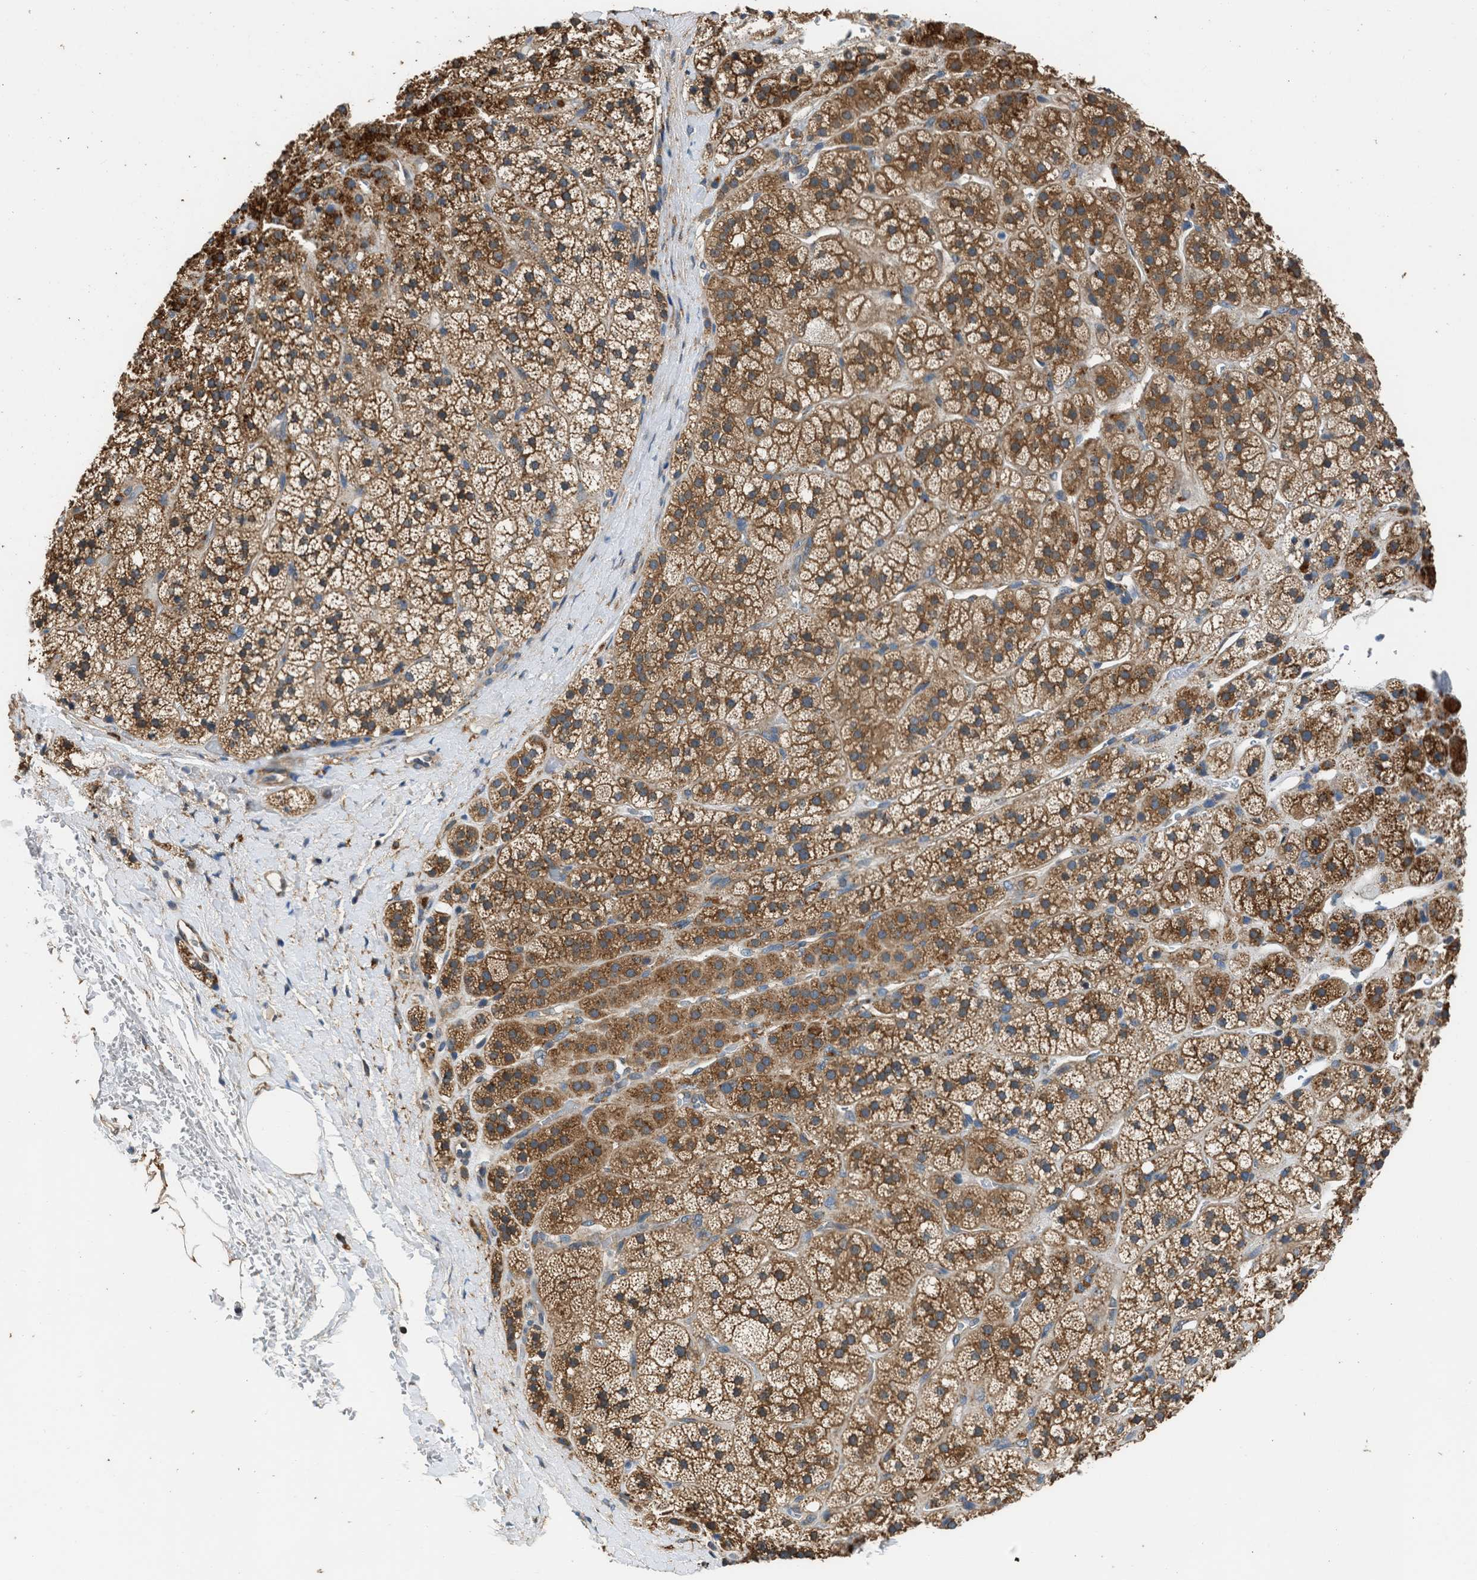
{"staining": {"intensity": "moderate", "quantity": ">75%", "location": "cytoplasmic/membranous"}, "tissue": "adrenal gland", "cell_type": "Glandular cells", "image_type": "normal", "snomed": [{"axis": "morphology", "description": "Normal tissue, NOS"}, {"axis": "topography", "description": "Adrenal gland"}], "caption": "Glandular cells show medium levels of moderate cytoplasmic/membranous positivity in approximately >75% of cells in unremarkable adrenal gland. (IHC, brightfield microscopy, high magnification).", "gene": "SLC36A4", "patient": {"sex": "male", "age": 56}}